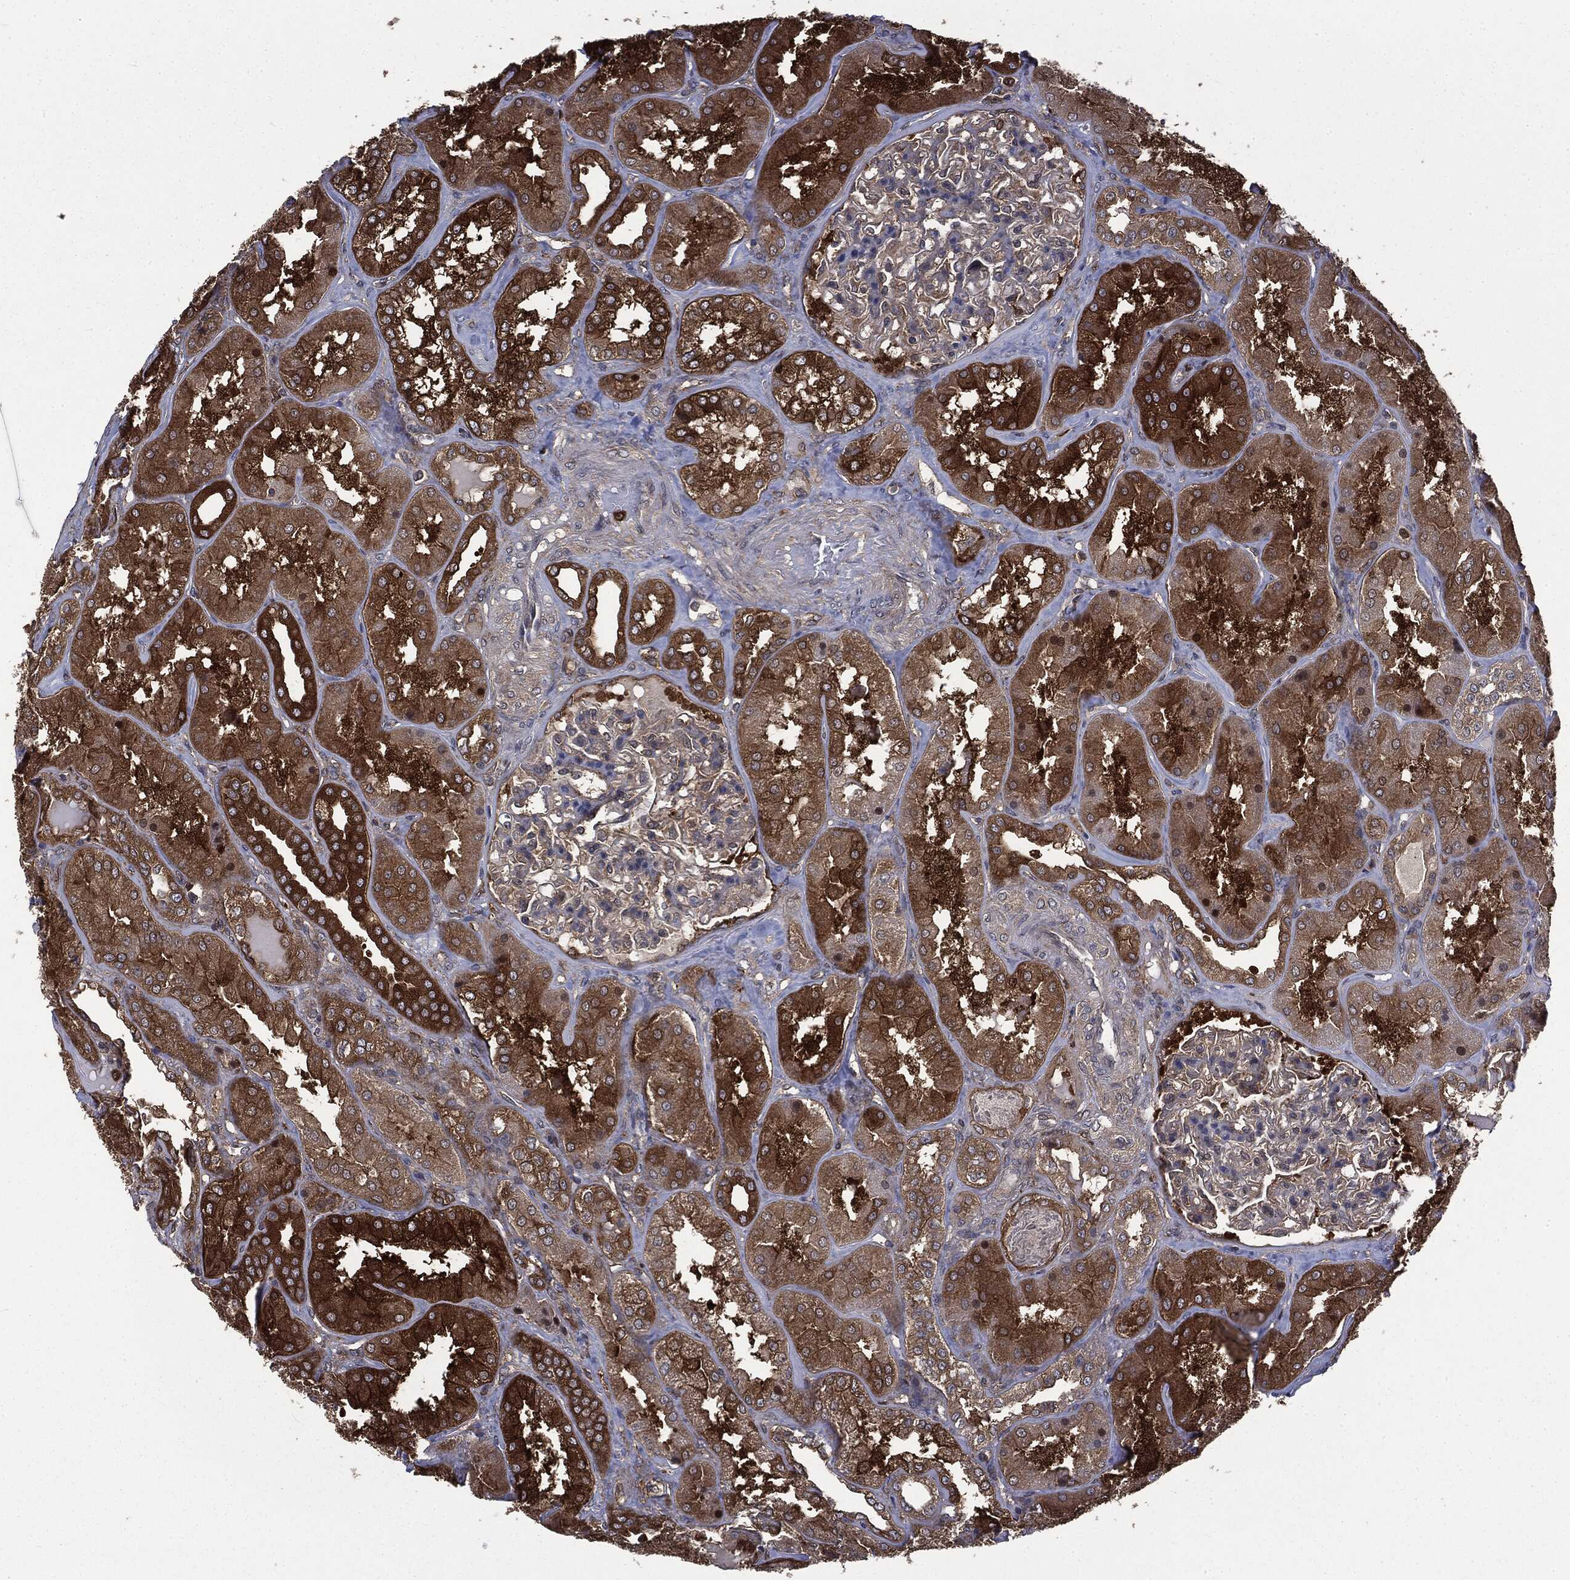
{"staining": {"intensity": "negative", "quantity": "none", "location": "none"}, "tissue": "kidney", "cell_type": "Cells in glomeruli", "image_type": "normal", "snomed": [{"axis": "morphology", "description": "Normal tissue, NOS"}, {"axis": "topography", "description": "Kidney"}], "caption": "Immunohistochemistry (IHC) histopathology image of unremarkable kidney: kidney stained with DAB (3,3'-diaminobenzidine) exhibits no significant protein positivity in cells in glomeruli.", "gene": "SNX5", "patient": {"sex": "female", "age": 56}}